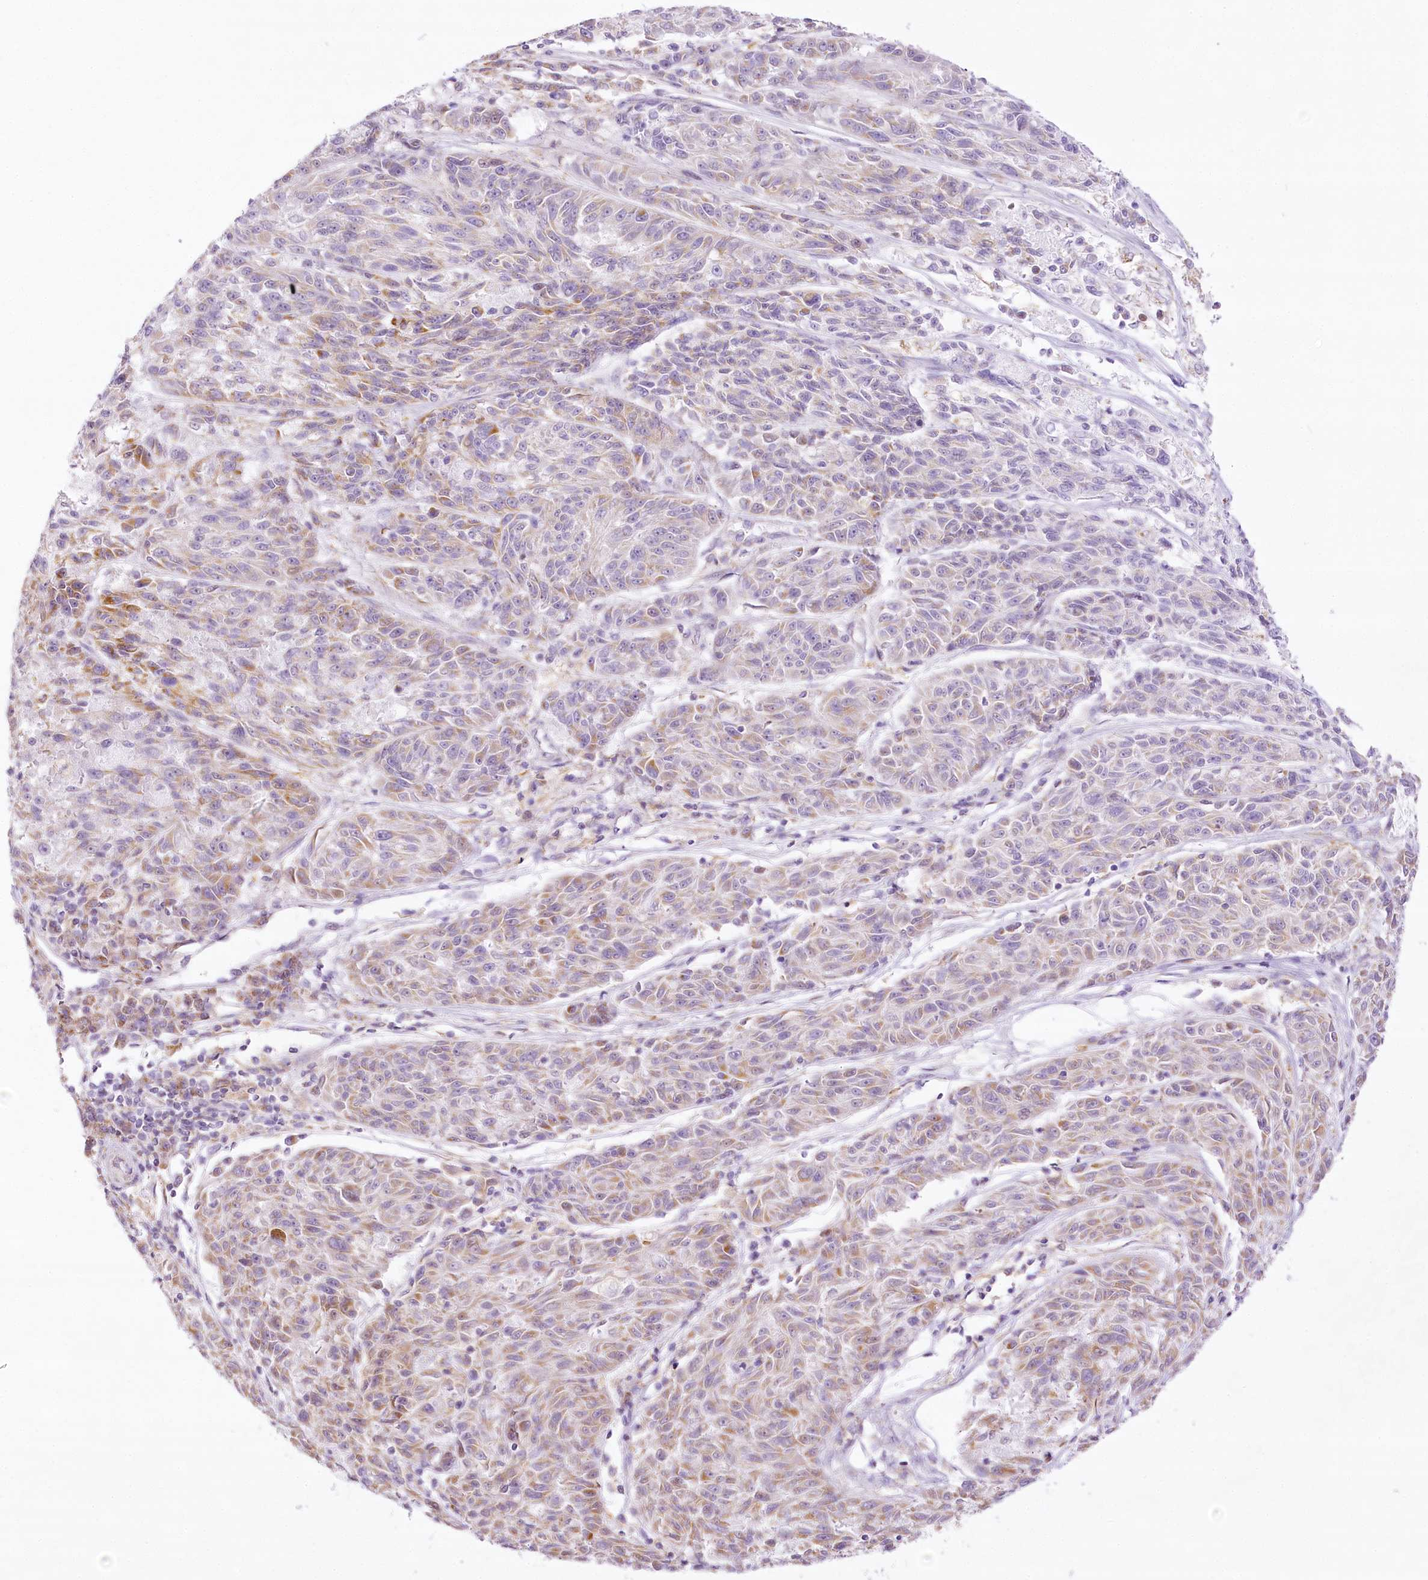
{"staining": {"intensity": "moderate", "quantity": "25%-75%", "location": "cytoplasmic/membranous"}, "tissue": "melanoma", "cell_type": "Tumor cells", "image_type": "cancer", "snomed": [{"axis": "morphology", "description": "Malignant melanoma, NOS"}, {"axis": "topography", "description": "Skin"}], "caption": "A brown stain shows moderate cytoplasmic/membranous expression of a protein in malignant melanoma tumor cells.", "gene": "CCDC30", "patient": {"sex": "male", "age": 53}}